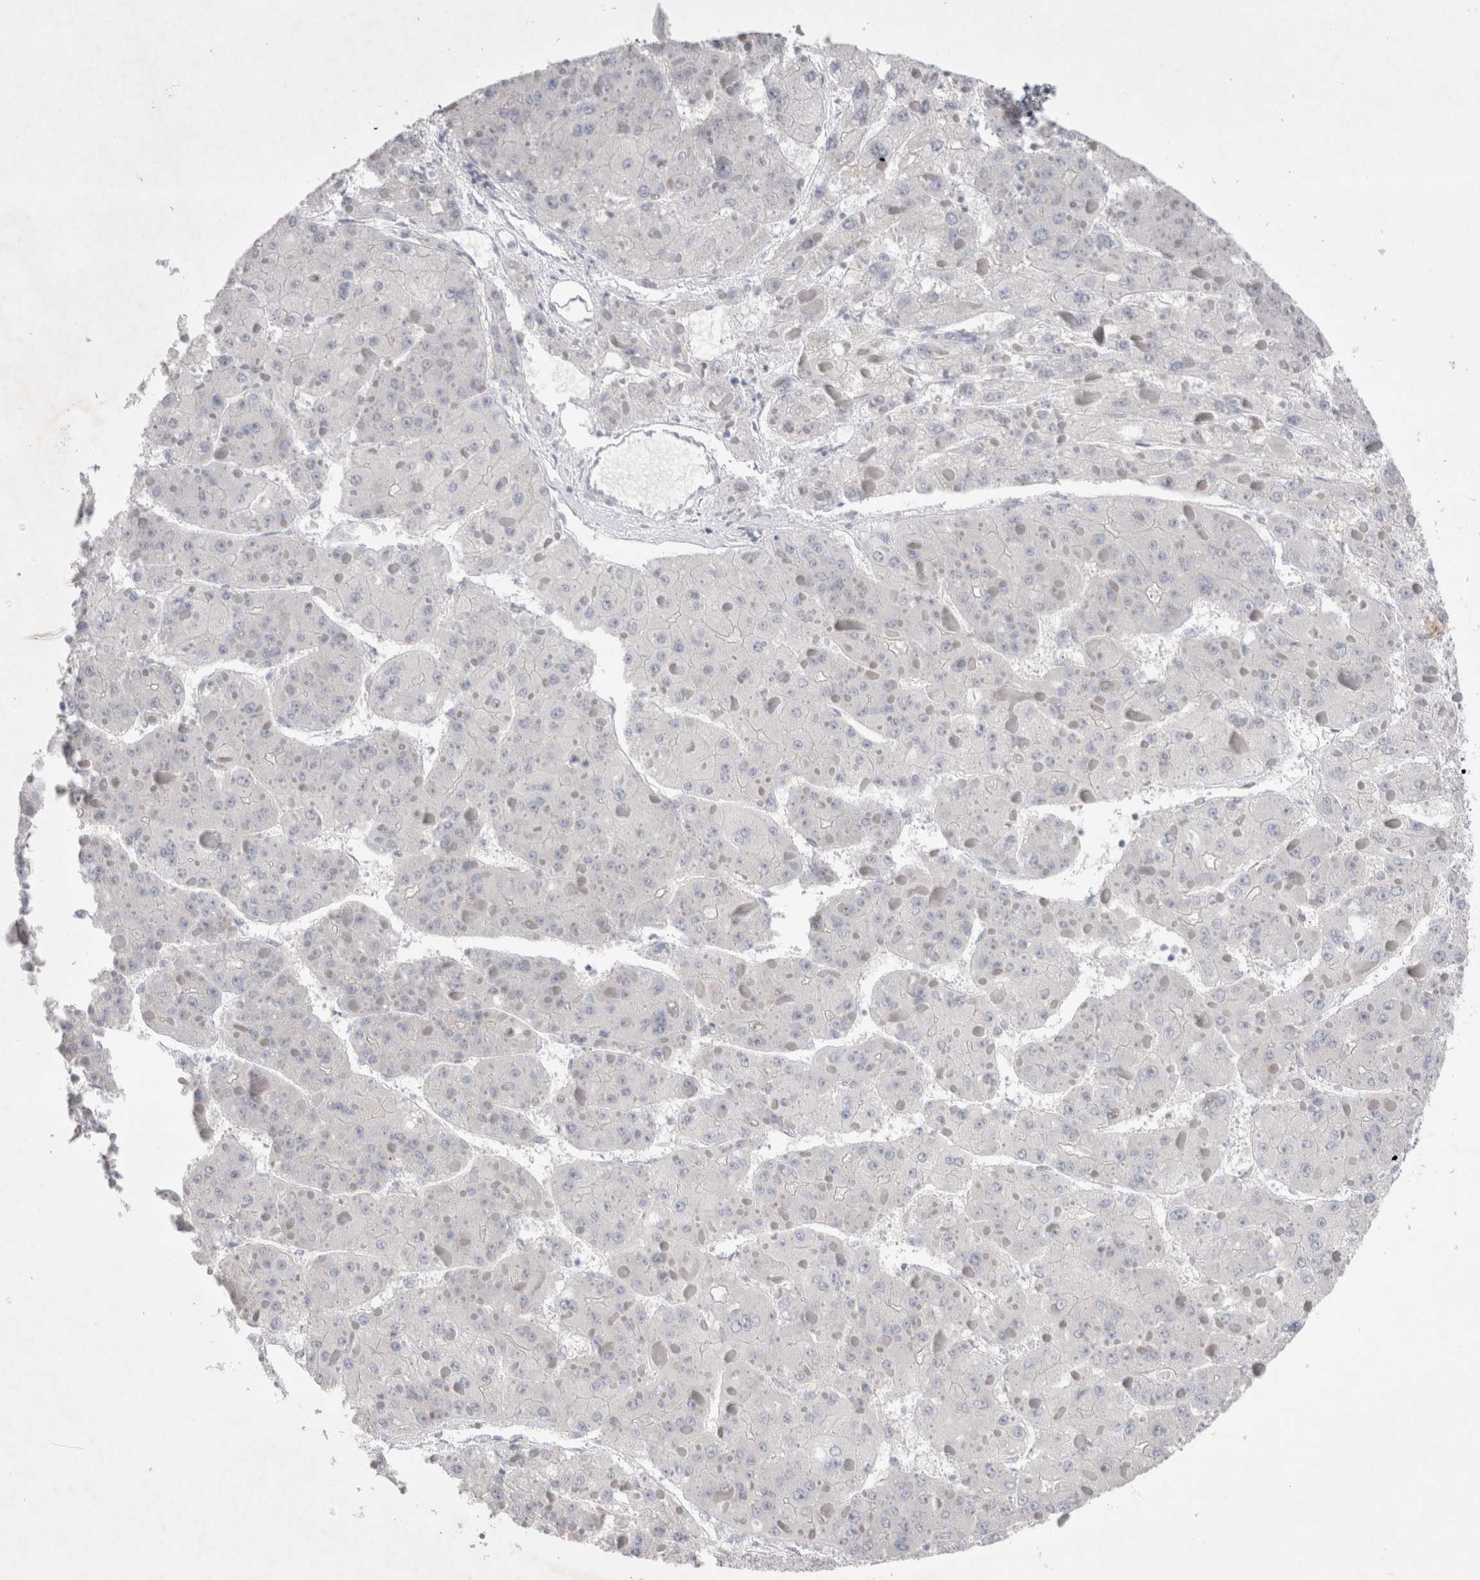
{"staining": {"intensity": "negative", "quantity": "none", "location": "none"}, "tissue": "liver cancer", "cell_type": "Tumor cells", "image_type": "cancer", "snomed": [{"axis": "morphology", "description": "Carcinoma, Hepatocellular, NOS"}, {"axis": "topography", "description": "Liver"}], "caption": "A histopathology image of human liver cancer (hepatocellular carcinoma) is negative for staining in tumor cells.", "gene": "BICD2", "patient": {"sex": "female", "age": 73}}